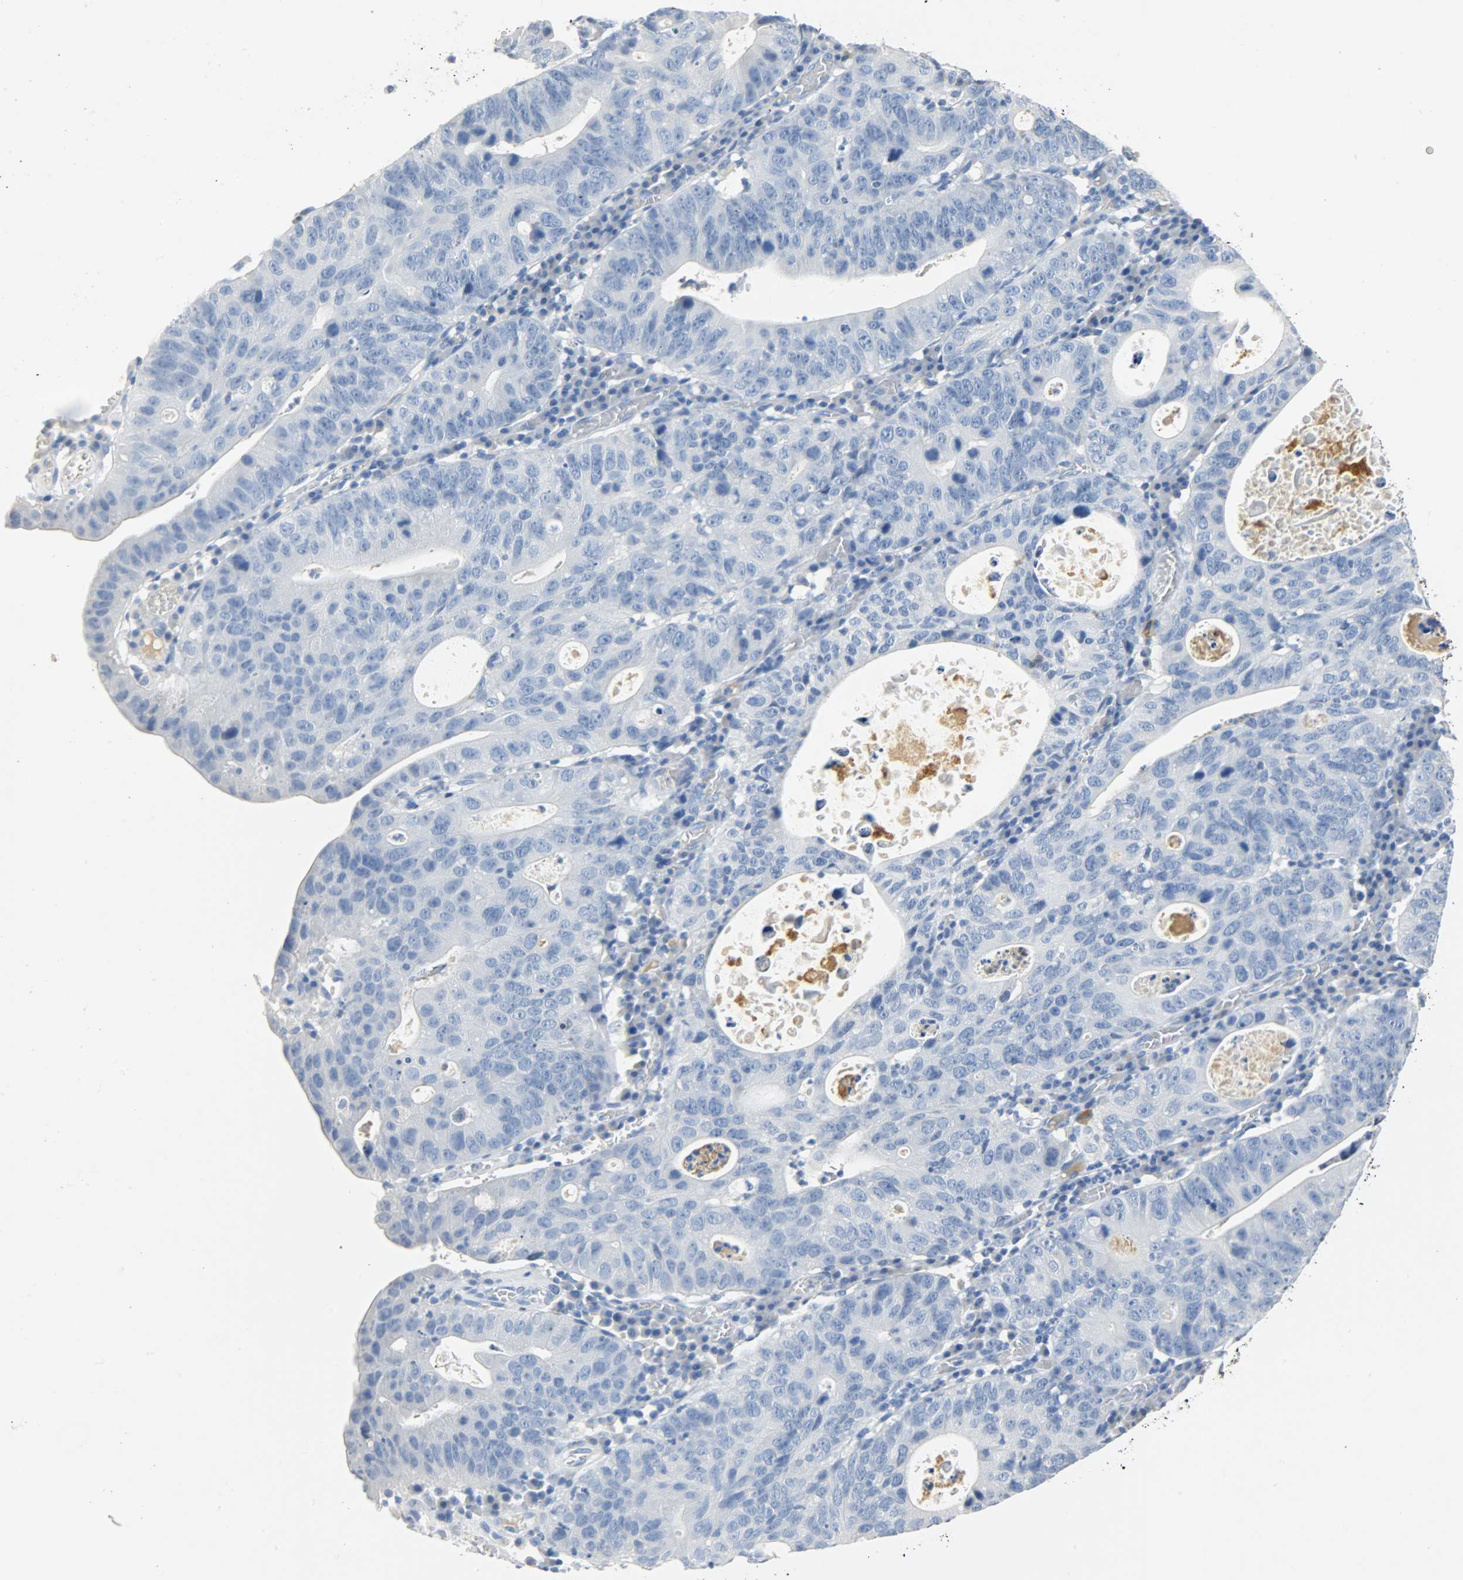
{"staining": {"intensity": "negative", "quantity": "none", "location": "none"}, "tissue": "stomach cancer", "cell_type": "Tumor cells", "image_type": "cancer", "snomed": [{"axis": "morphology", "description": "Adenocarcinoma, NOS"}, {"axis": "topography", "description": "Stomach"}], "caption": "Photomicrograph shows no protein expression in tumor cells of stomach cancer (adenocarcinoma) tissue. (Stains: DAB (3,3'-diaminobenzidine) immunohistochemistry with hematoxylin counter stain, Microscopy: brightfield microscopy at high magnification).", "gene": "CRP", "patient": {"sex": "male", "age": 59}}